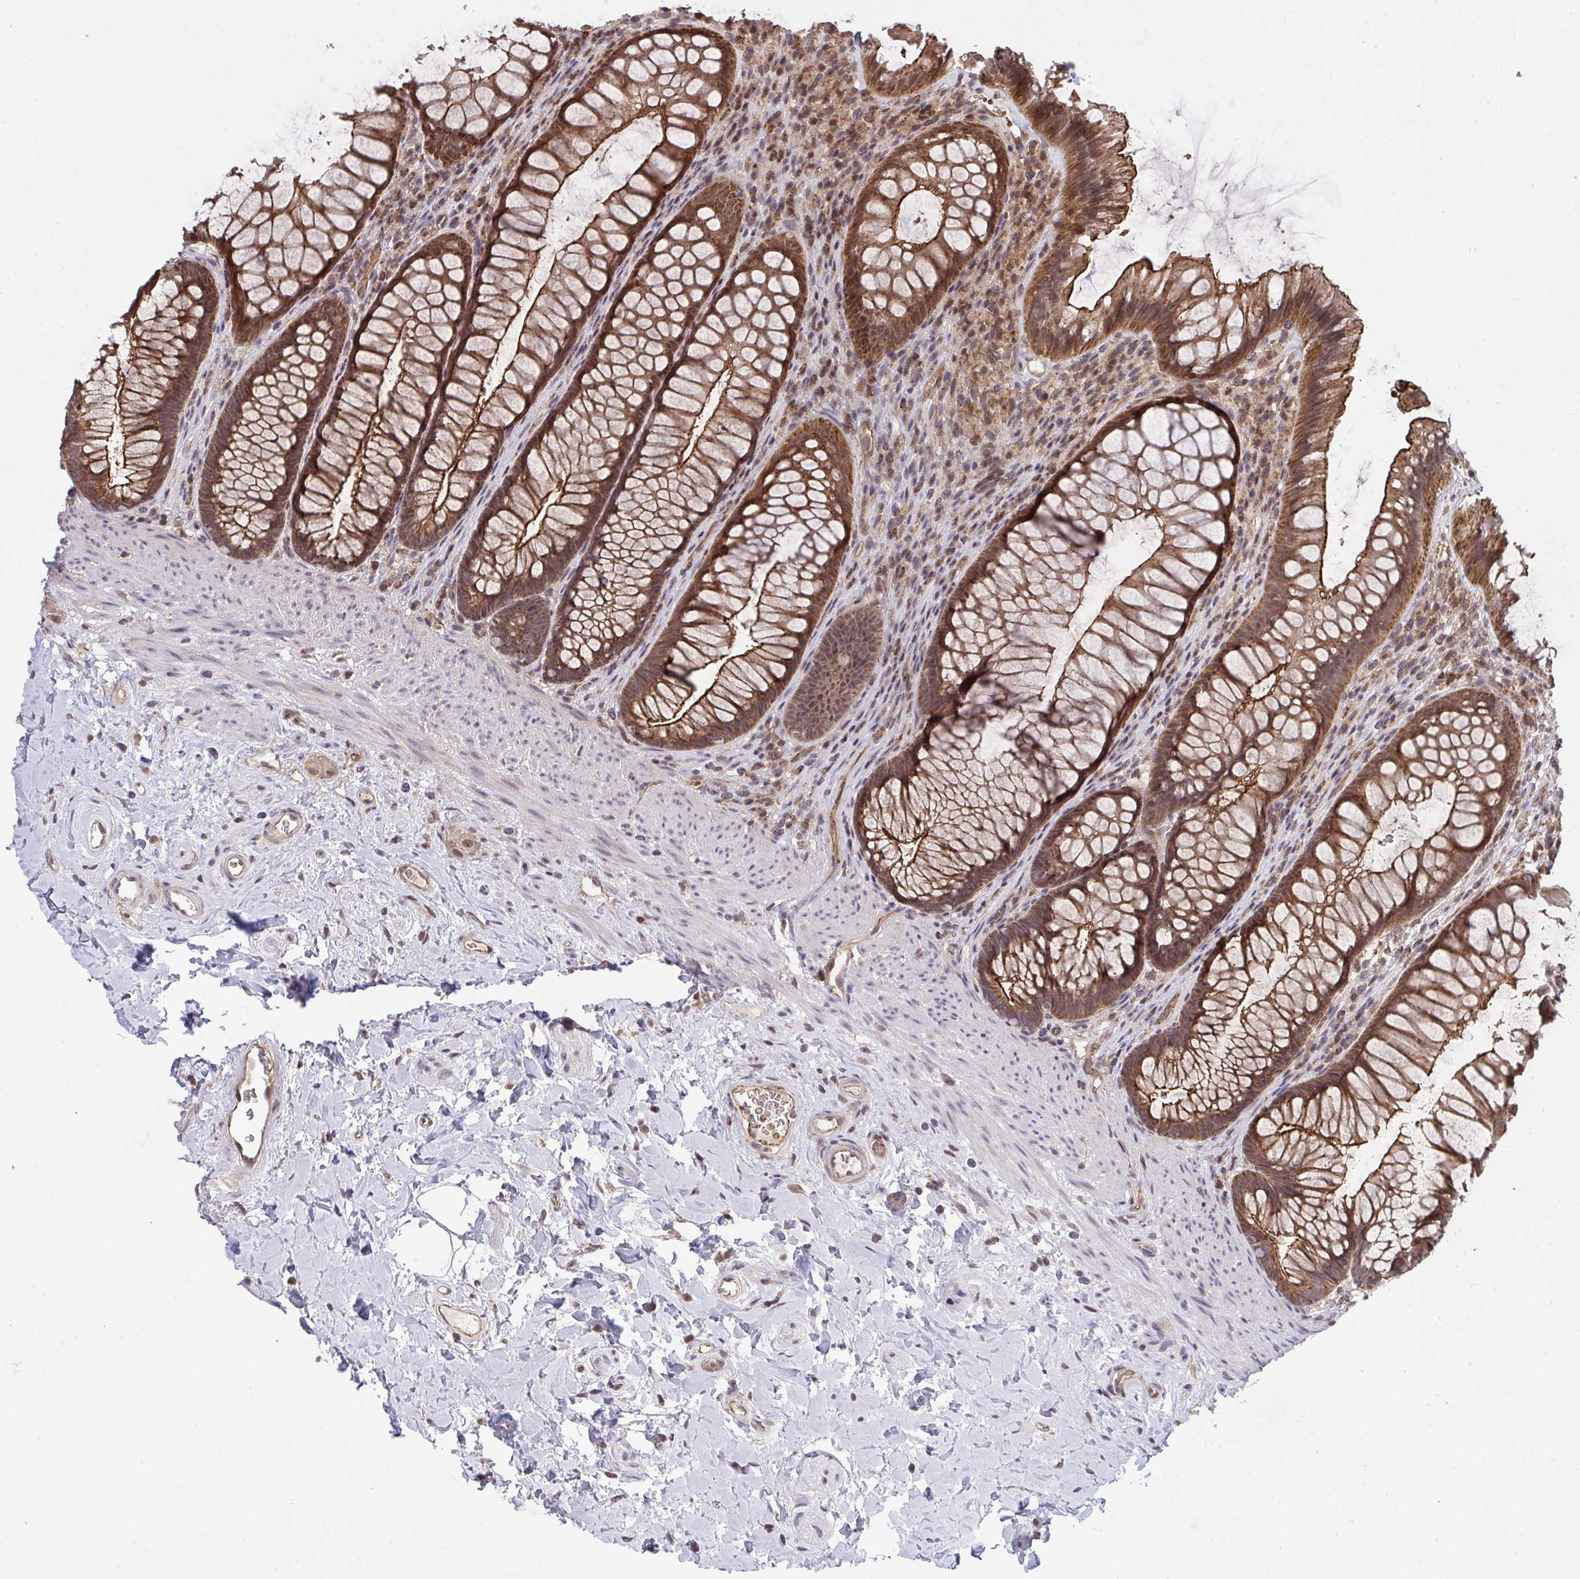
{"staining": {"intensity": "strong", "quantity": ">75%", "location": "cytoplasmic/membranous"}, "tissue": "rectum", "cell_type": "Glandular cells", "image_type": "normal", "snomed": [{"axis": "morphology", "description": "Normal tissue, NOS"}, {"axis": "topography", "description": "Rectum"}], "caption": "IHC photomicrograph of unremarkable rectum stained for a protein (brown), which displays high levels of strong cytoplasmic/membranous expression in approximately >75% of glandular cells.", "gene": "PPP1CA", "patient": {"sex": "male", "age": 53}}